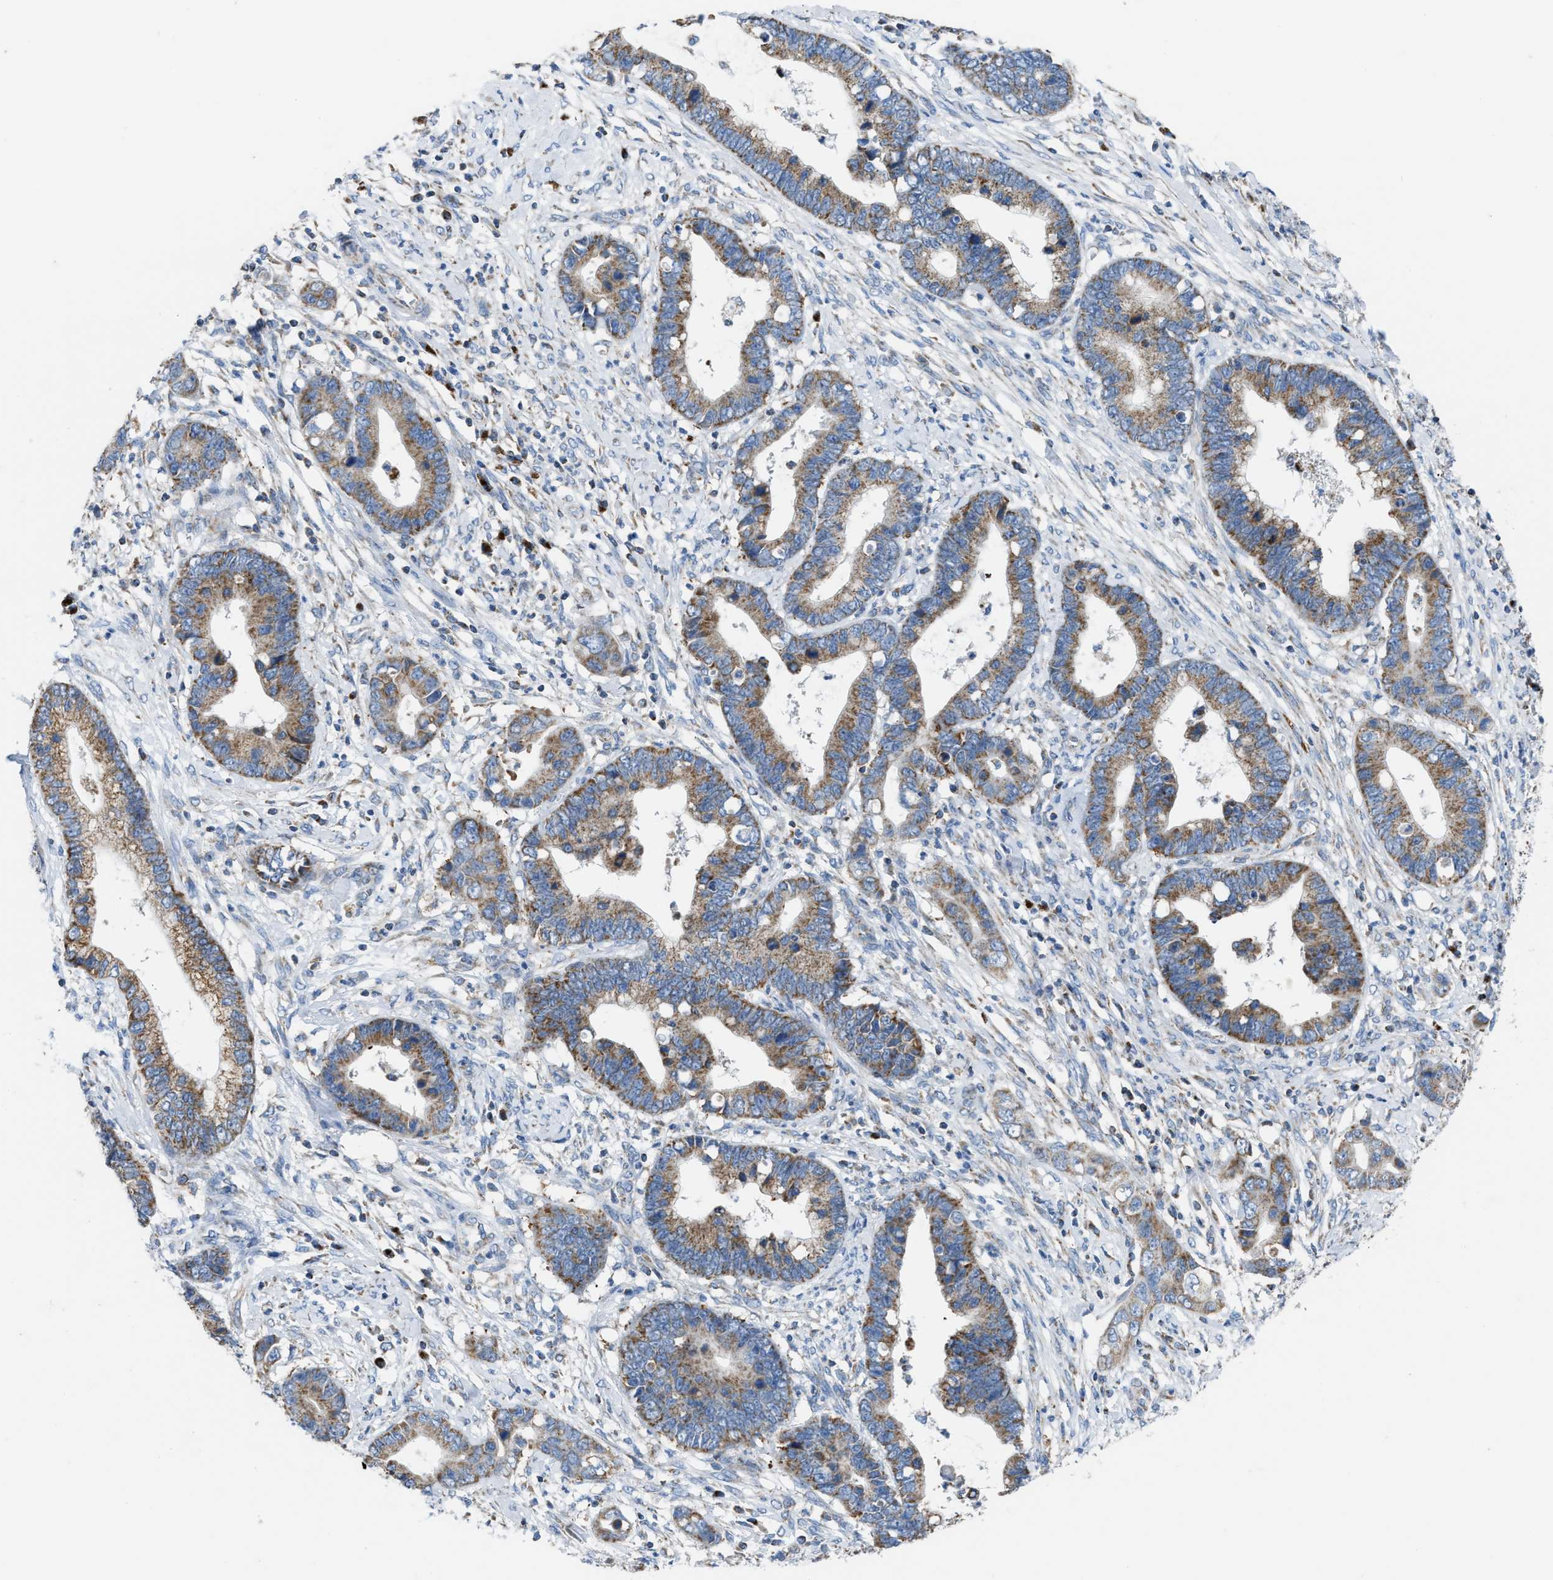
{"staining": {"intensity": "moderate", "quantity": ">75%", "location": "cytoplasmic/membranous"}, "tissue": "cervical cancer", "cell_type": "Tumor cells", "image_type": "cancer", "snomed": [{"axis": "morphology", "description": "Adenocarcinoma, NOS"}, {"axis": "topography", "description": "Cervix"}], "caption": "IHC staining of cervical cancer, which shows medium levels of moderate cytoplasmic/membranous positivity in approximately >75% of tumor cells indicating moderate cytoplasmic/membranous protein staining. The staining was performed using DAB (3,3'-diaminobenzidine) (brown) for protein detection and nuclei were counterstained in hematoxylin (blue).", "gene": "ETFB", "patient": {"sex": "female", "age": 44}}